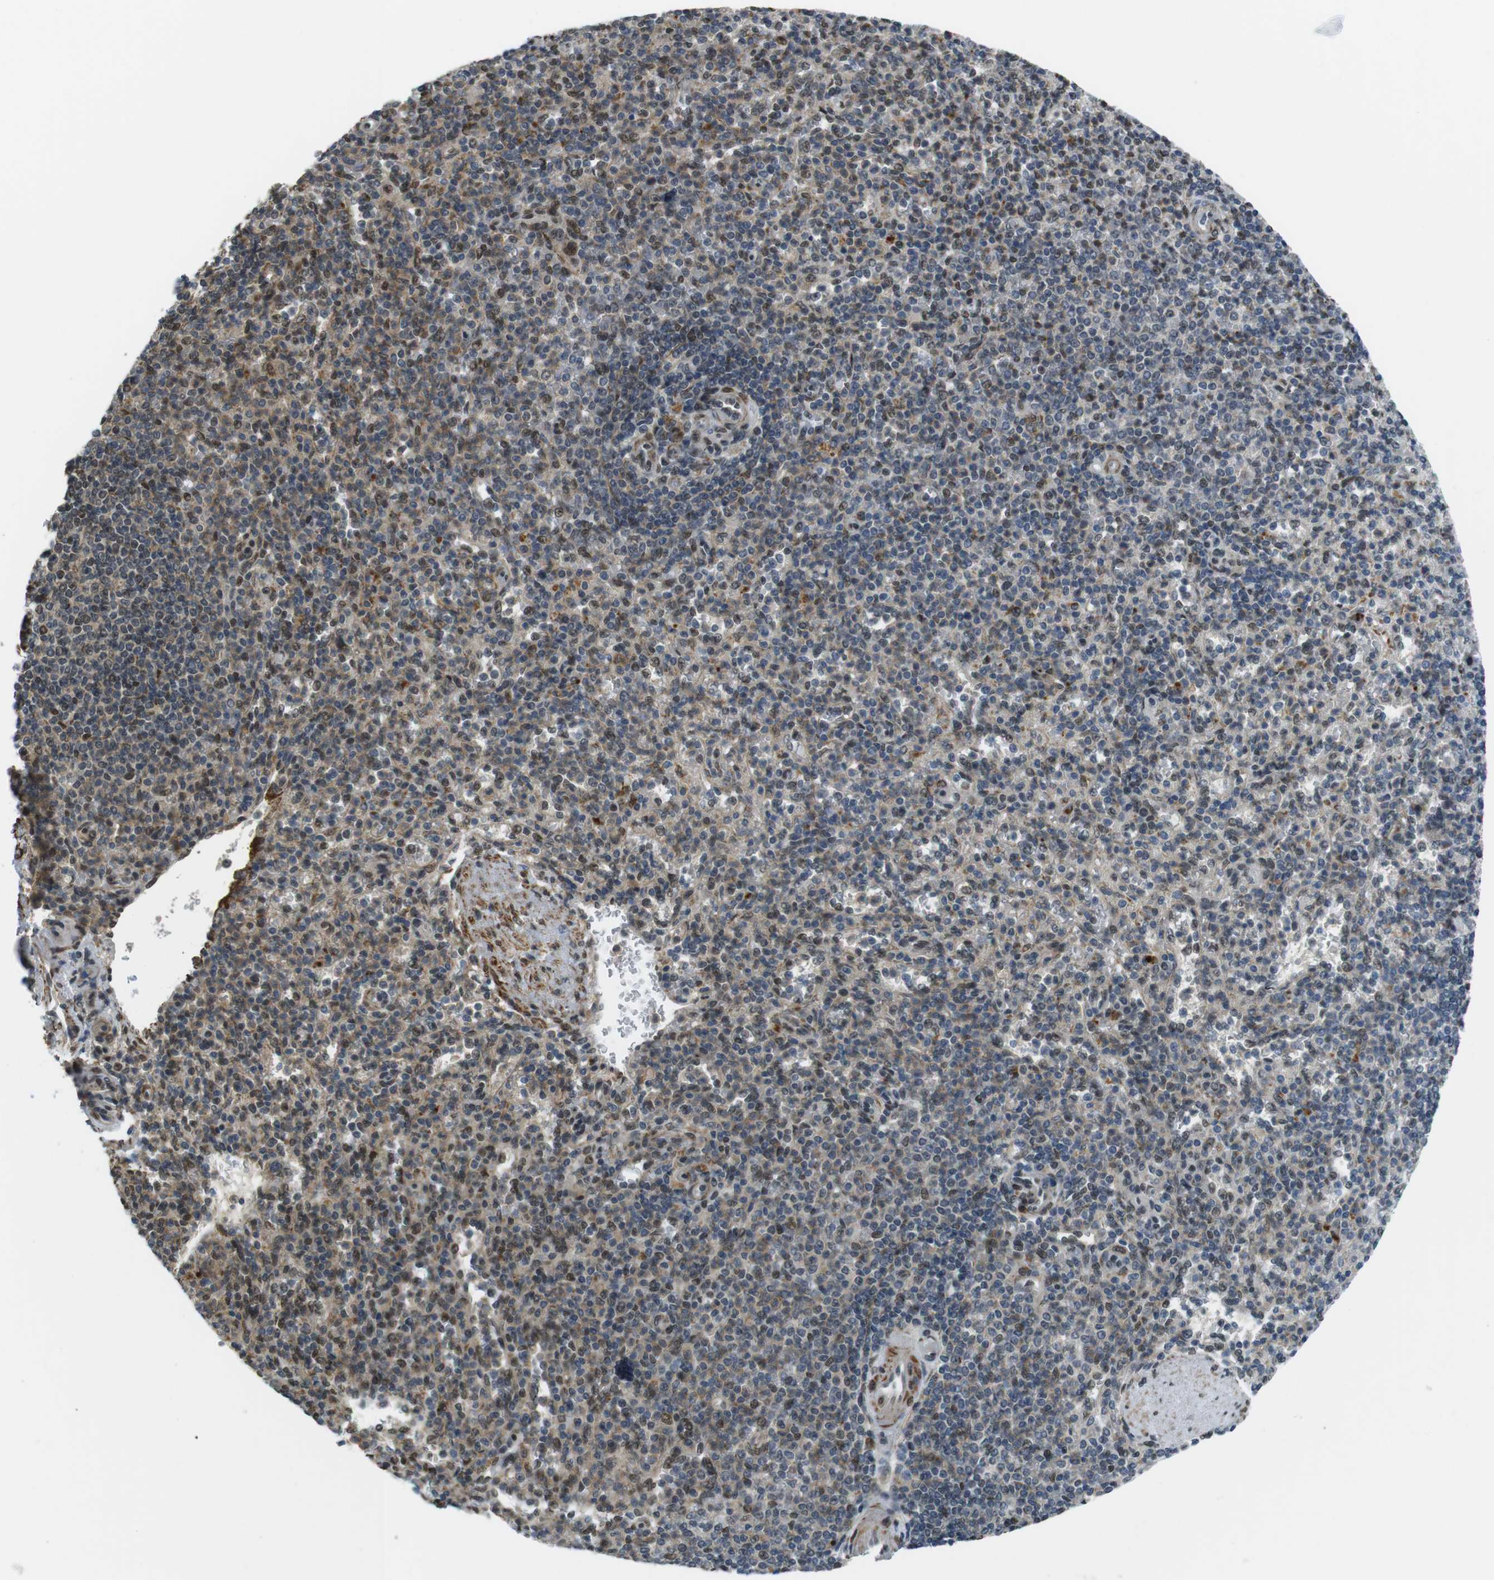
{"staining": {"intensity": "moderate", "quantity": "25%-75%", "location": "cytoplasmic/membranous,nuclear"}, "tissue": "spleen", "cell_type": "Cells in red pulp", "image_type": "normal", "snomed": [{"axis": "morphology", "description": "Normal tissue, NOS"}, {"axis": "topography", "description": "Spleen"}], "caption": "Spleen stained for a protein (brown) shows moderate cytoplasmic/membranous,nuclear positive staining in about 25%-75% of cells in red pulp.", "gene": "USP7", "patient": {"sex": "female", "age": 74}}